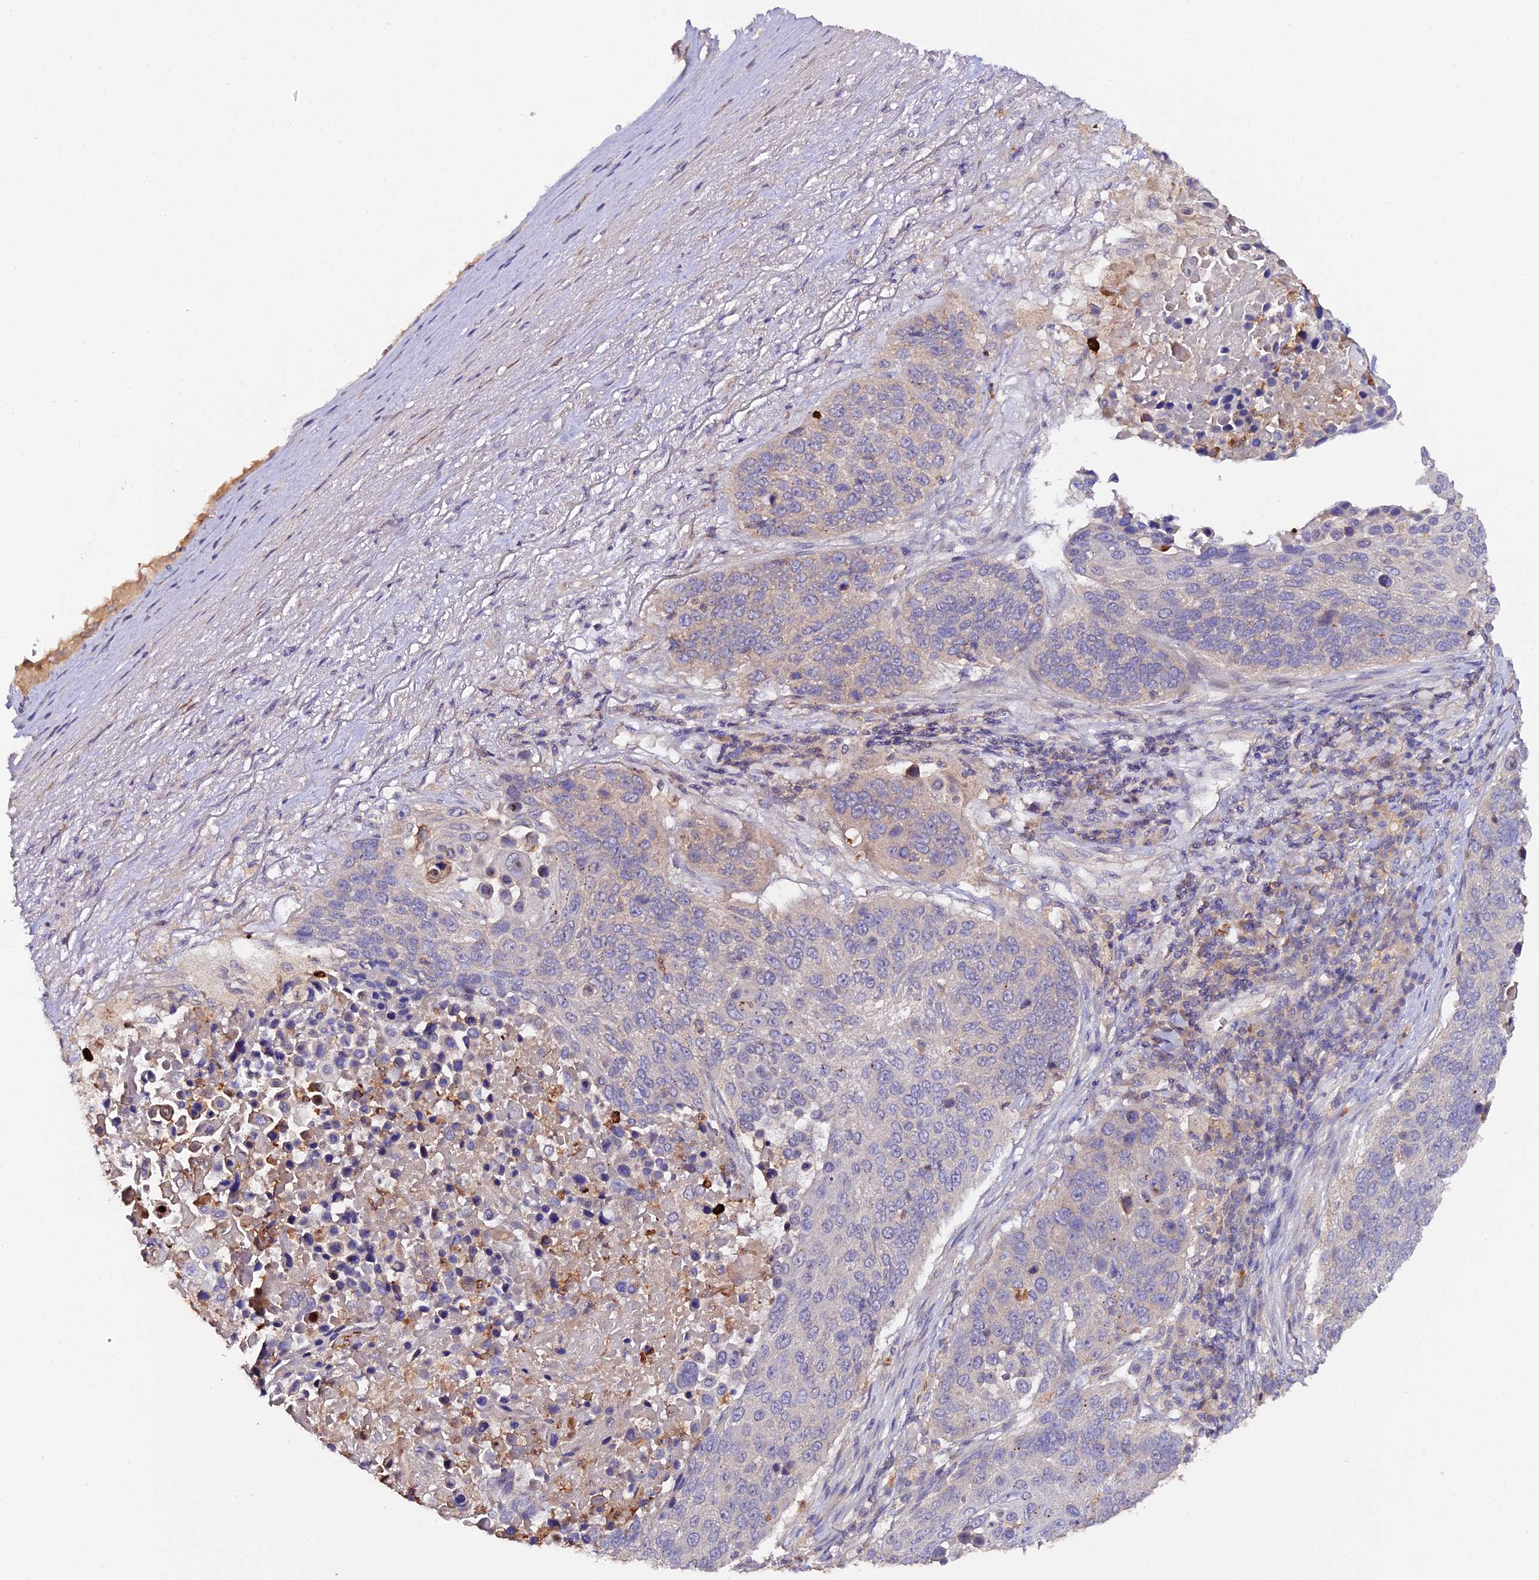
{"staining": {"intensity": "weak", "quantity": "<25%", "location": "cytoplasmic/membranous"}, "tissue": "lung cancer", "cell_type": "Tumor cells", "image_type": "cancer", "snomed": [{"axis": "morphology", "description": "Normal tissue, NOS"}, {"axis": "morphology", "description": "Squamous cell carcinoma, NOS"}, {"axis": "topography", "description": "Lymph node"}, {"axis": "topography", "description": "Lung"}], "caption": "This is an immunohistochemistry (IHC) histopathology image of human lung squamous cell carcinoma. There is no staining in tumor cells.", "gene": "TRIM26", "patient": {"sex": "male", "age": 66}}